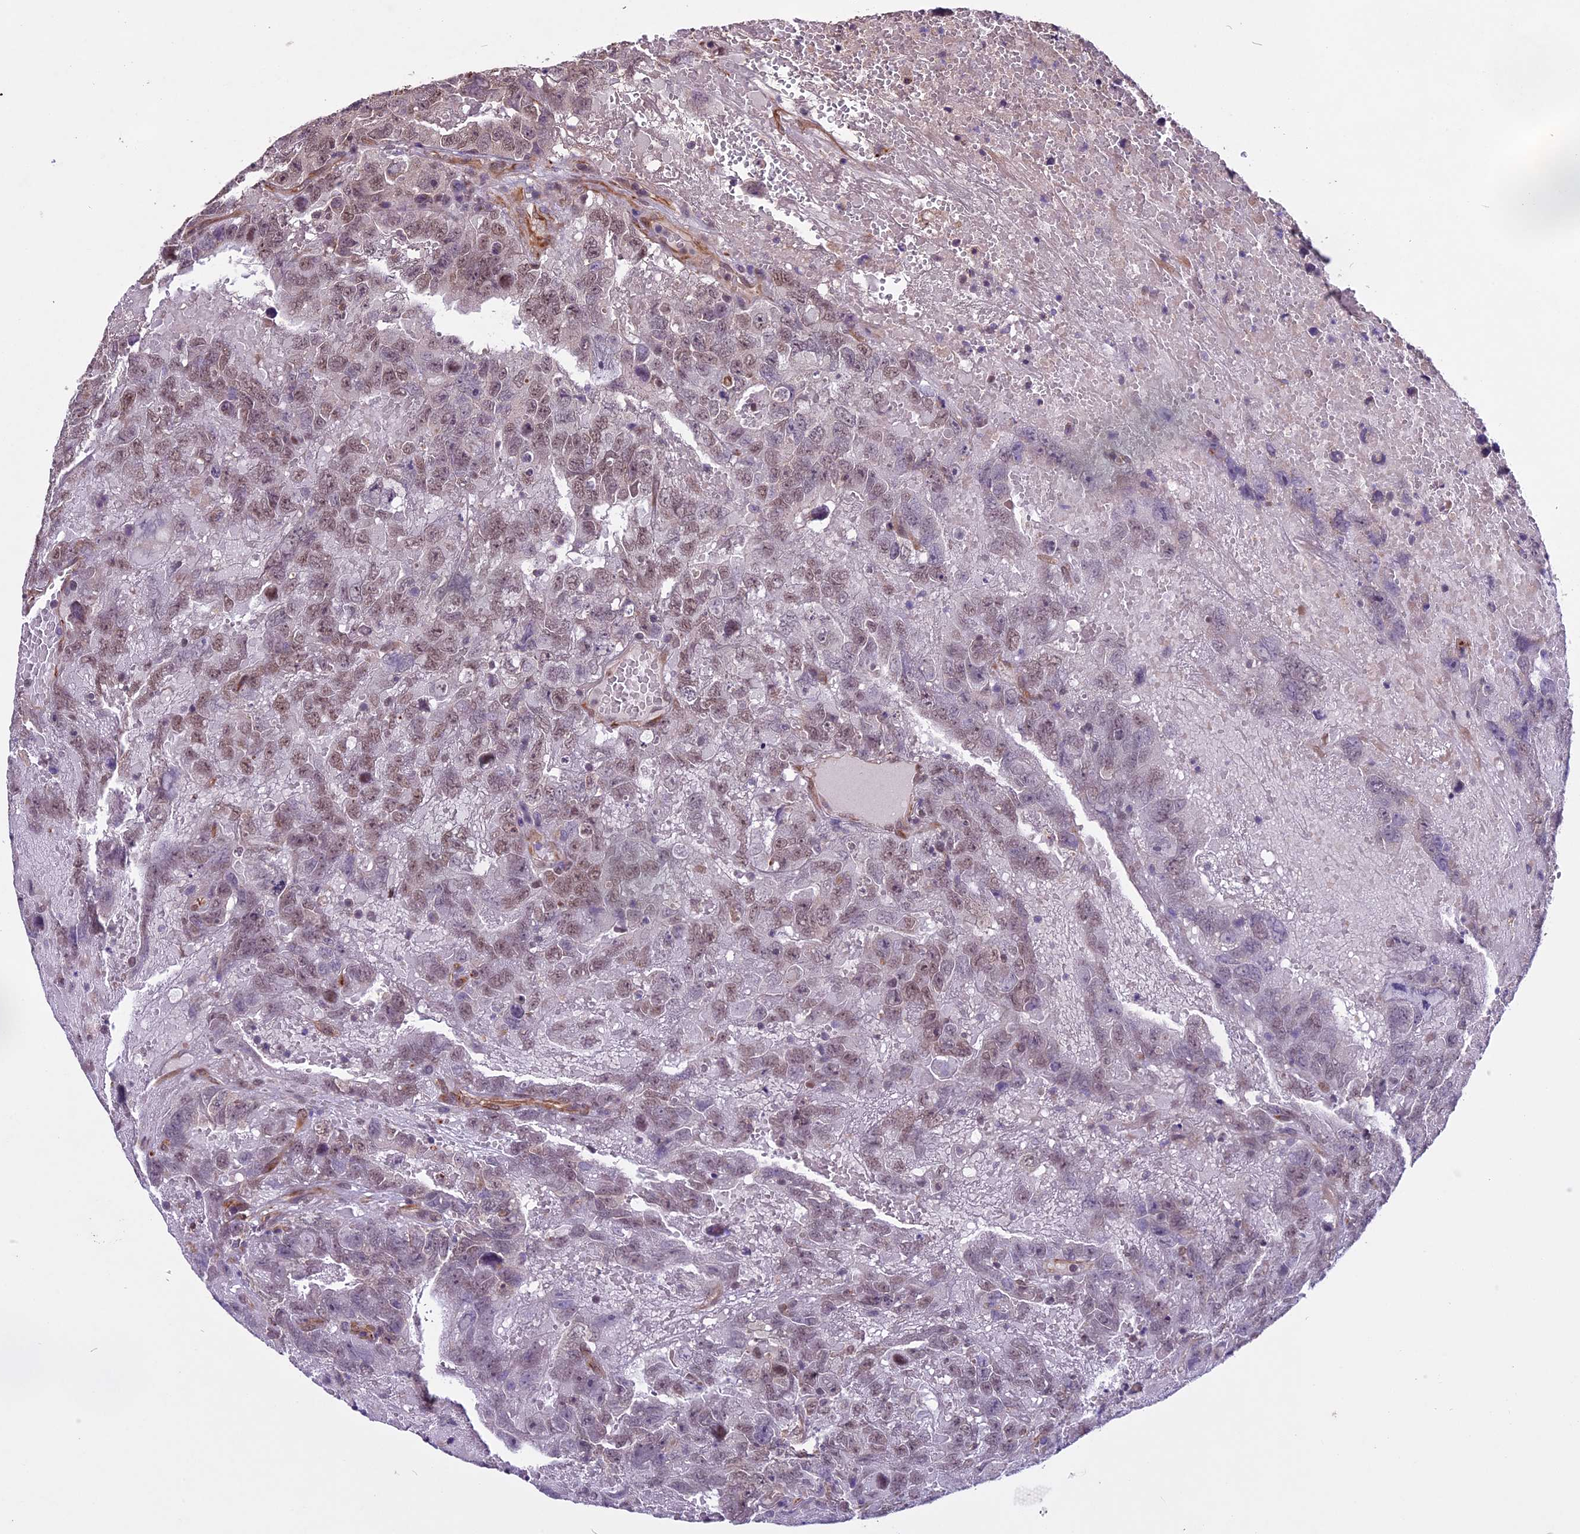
{"staining": {"intensity": "weak", "quantity": "25%-75%", "location": "nuclear"}, "tissue": "testis cancer", "cell_type": "Tumor cells", "image_type": "cancer", "snomed": [{"axis": "morphology", "description": "Carcinoma, Embryonal, NOS"}, {"axis": "topography", "description": "Testis"}], "caption": "High-power microscopy captured an IHC image of testis cancer, revealing weak nuclear expression in about 25%-75% of tumor cells.", "gene": "C3orf70", "patient": {"sex": "male", "age": 45}}